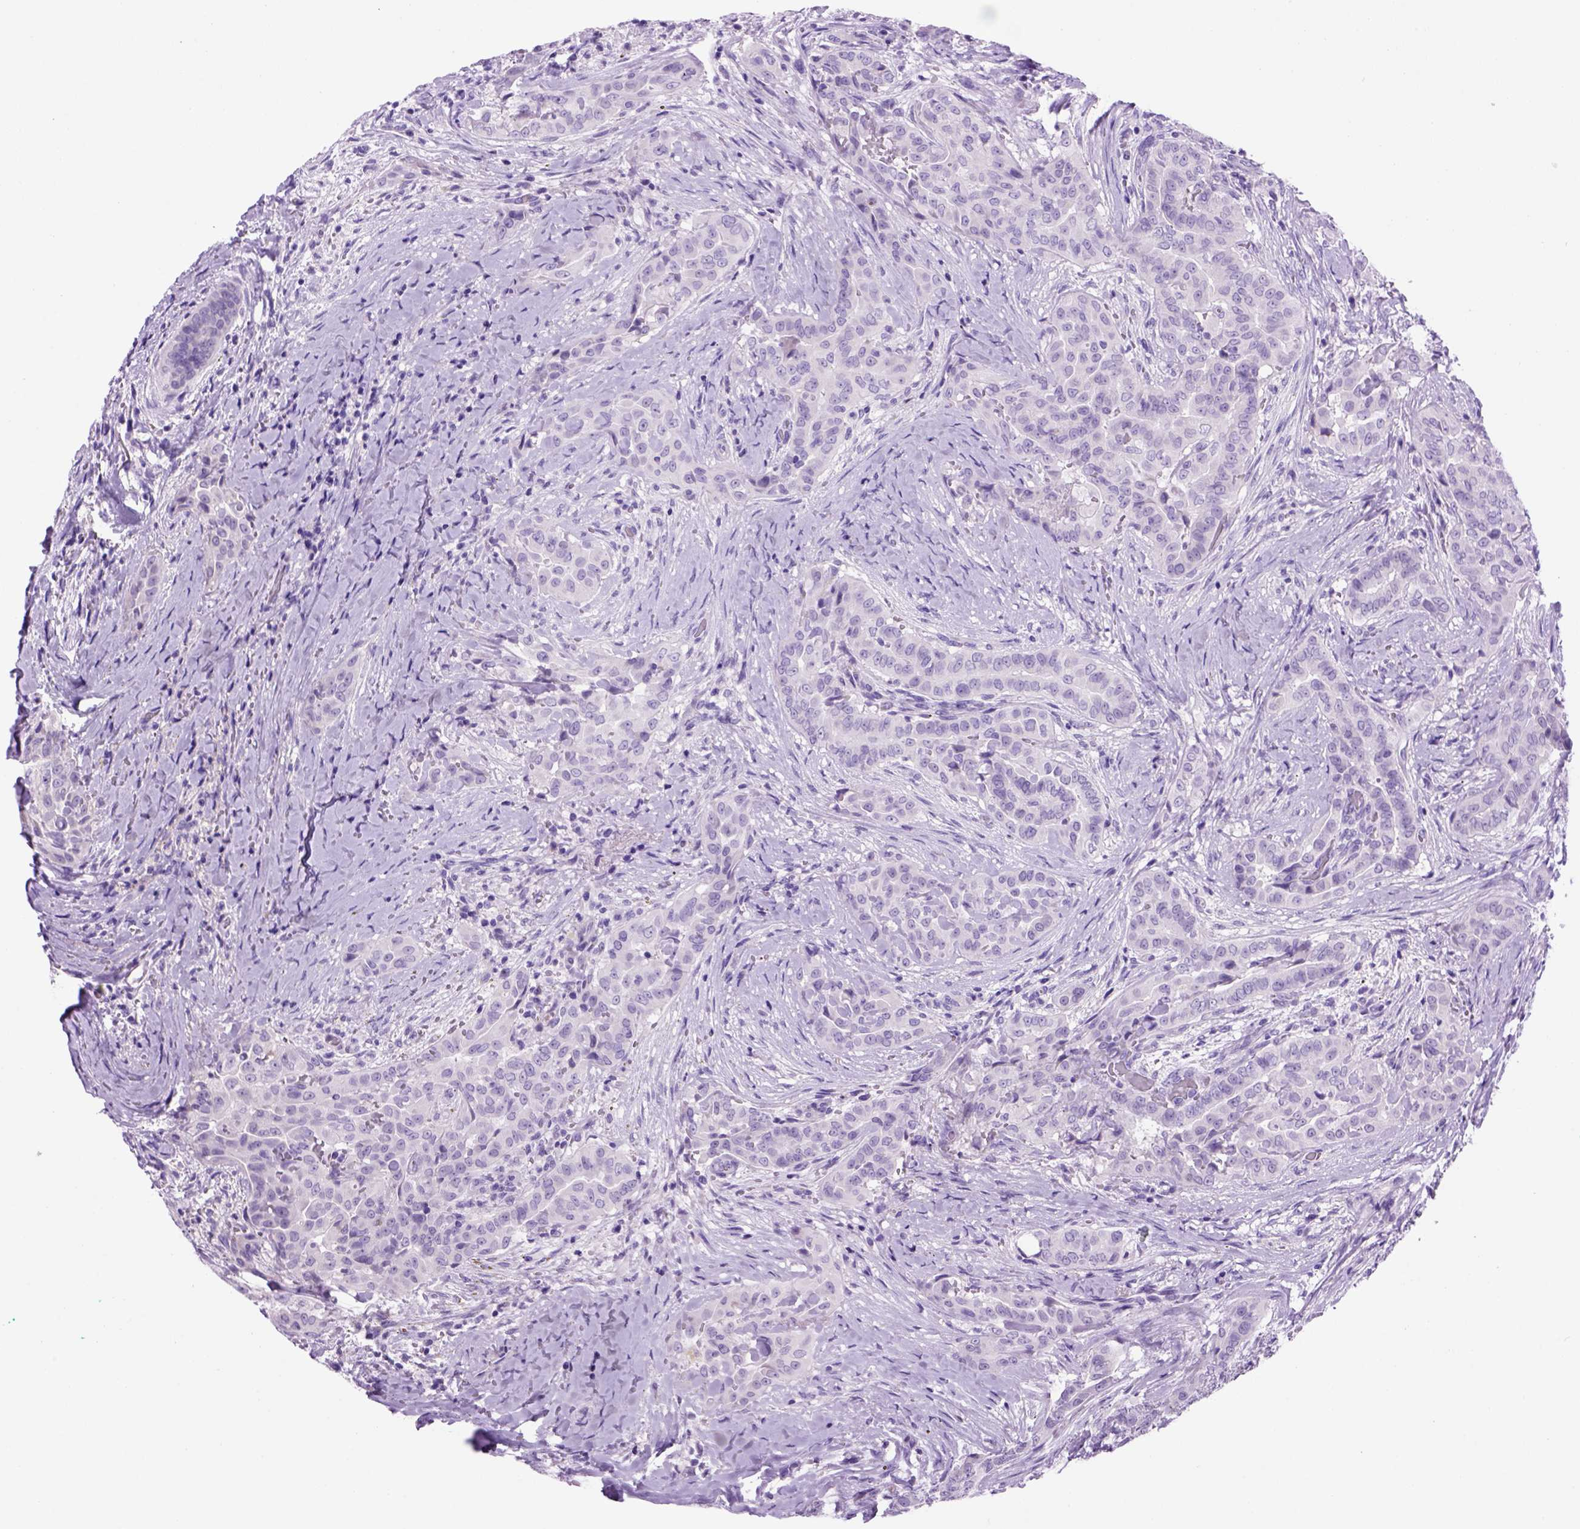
{"staining": {"intensity": "negative", "quantity": "none", "location": "none"}, "tissue": "thyroid cancer", "cell_type": "Tumor cells", "image_type": "cancer", "snomed": [{"axis": "morphology", "description": "Papillary adenocarcinoma, NOS"}, {"axis": "morphology", "description": "Papillary adenoma metastatic"}, {"axis": "topography", "description": "Thyroid gland"}], "caption": "This histopathology image is of thyroid cancer stained with immunohistochemistry (IHC) to label a protein in brown with the nuclei are counter-stained blue. There is no expression in tumor cells. (IHC, brightfield microscopy, high magnification).", "gene": "HHIPL2", "patient": {"sex": "female", "age": 50}}